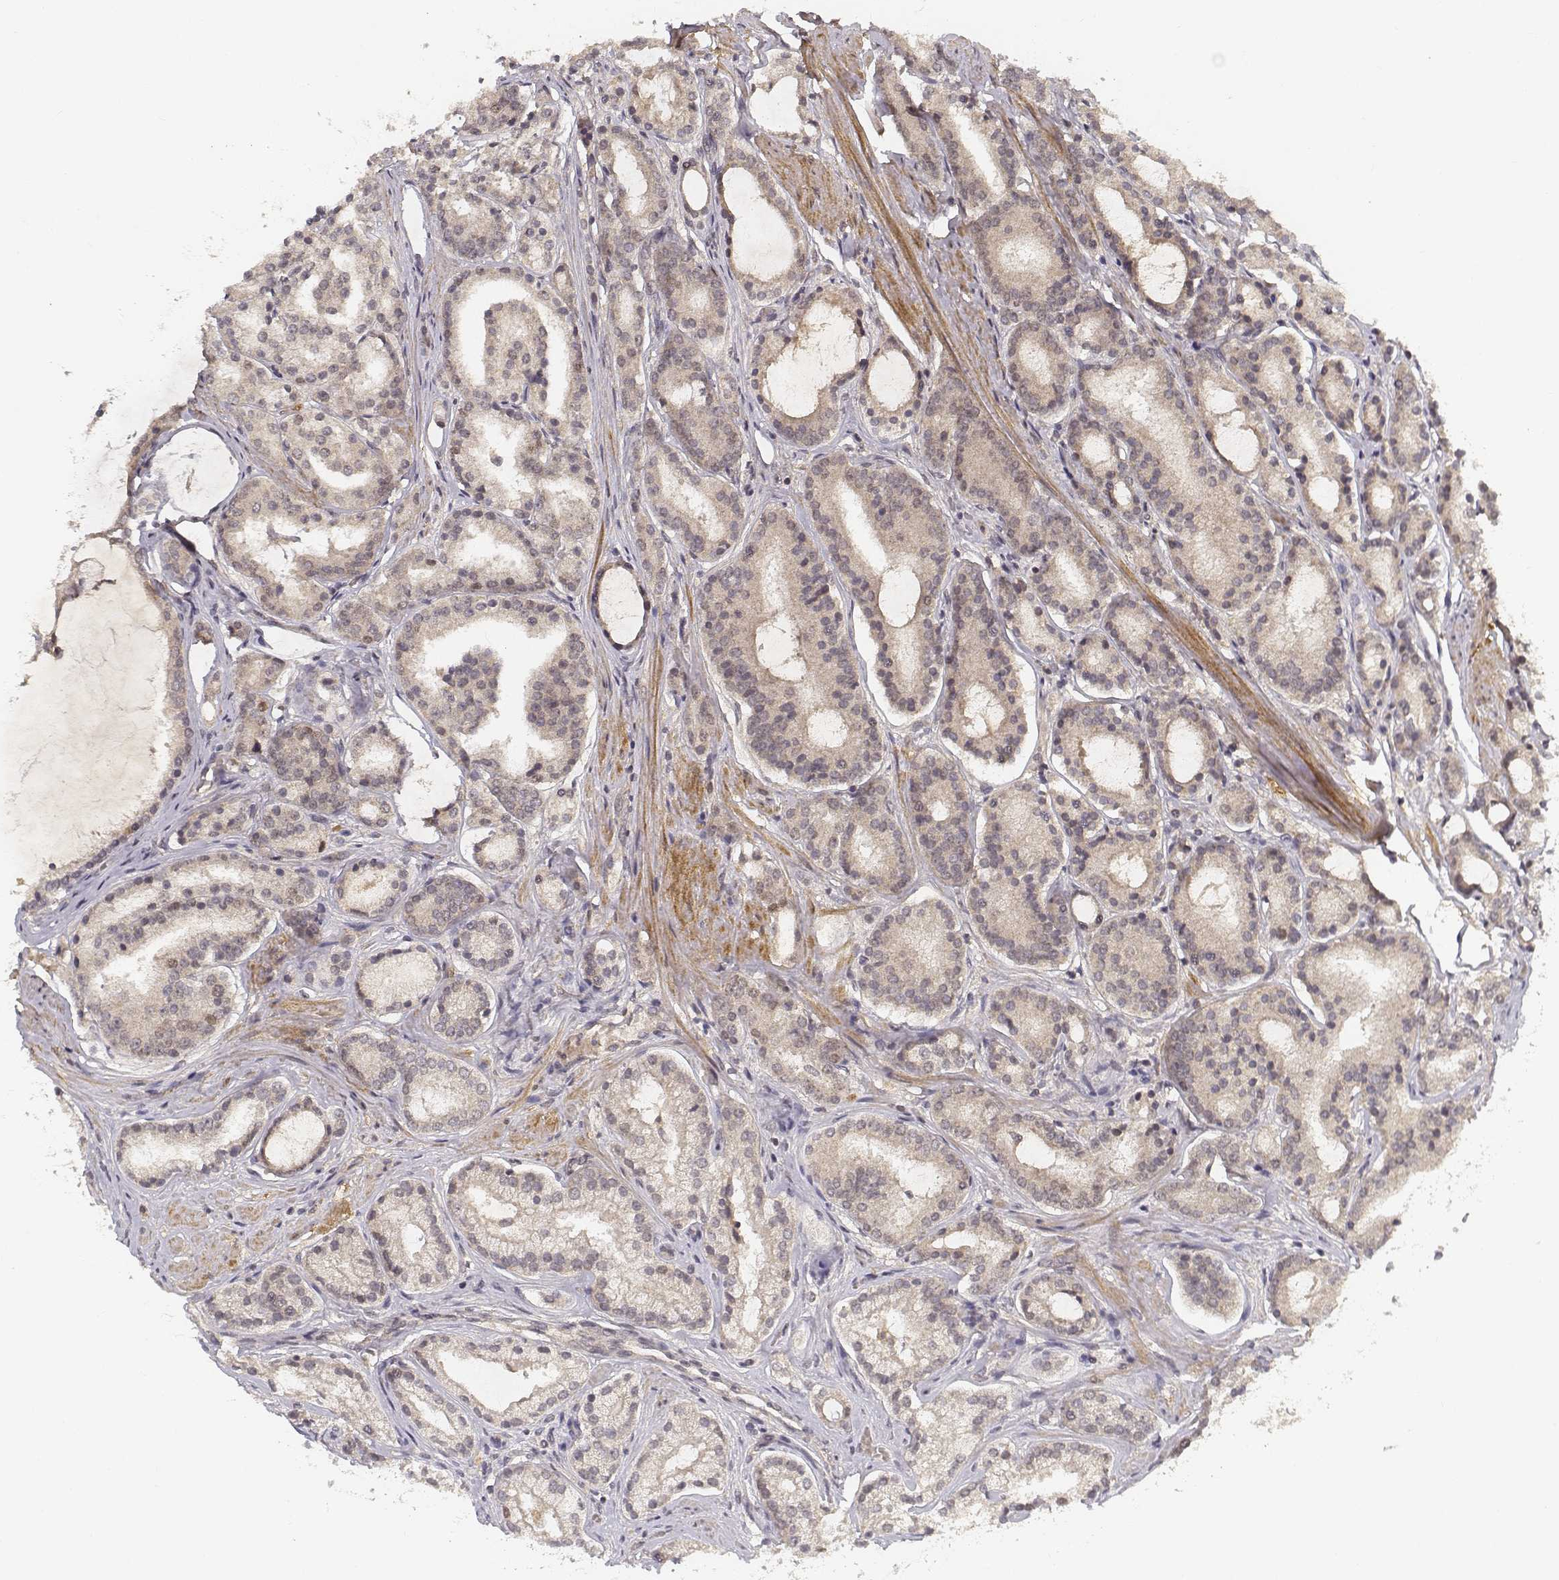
{"staining": {"intensity": "negative", "quantity": "none", "location": "none"}, "tissue": "prostate cancer", "cell_type": "Tumor cells", "image_type": "cancer", "snomed": [{"axis": "morphology", "description": "Adenocarcinoma, High grade"}, {"axis": "topography", "description": "Prostate"}], "caption": "The histopathology image shows no significant expression in tumor cells of prostate cancer (high-grade adenocarcinoma).", "gene": "FANCD2", "patient": {"sex": "male", "age": 63}}